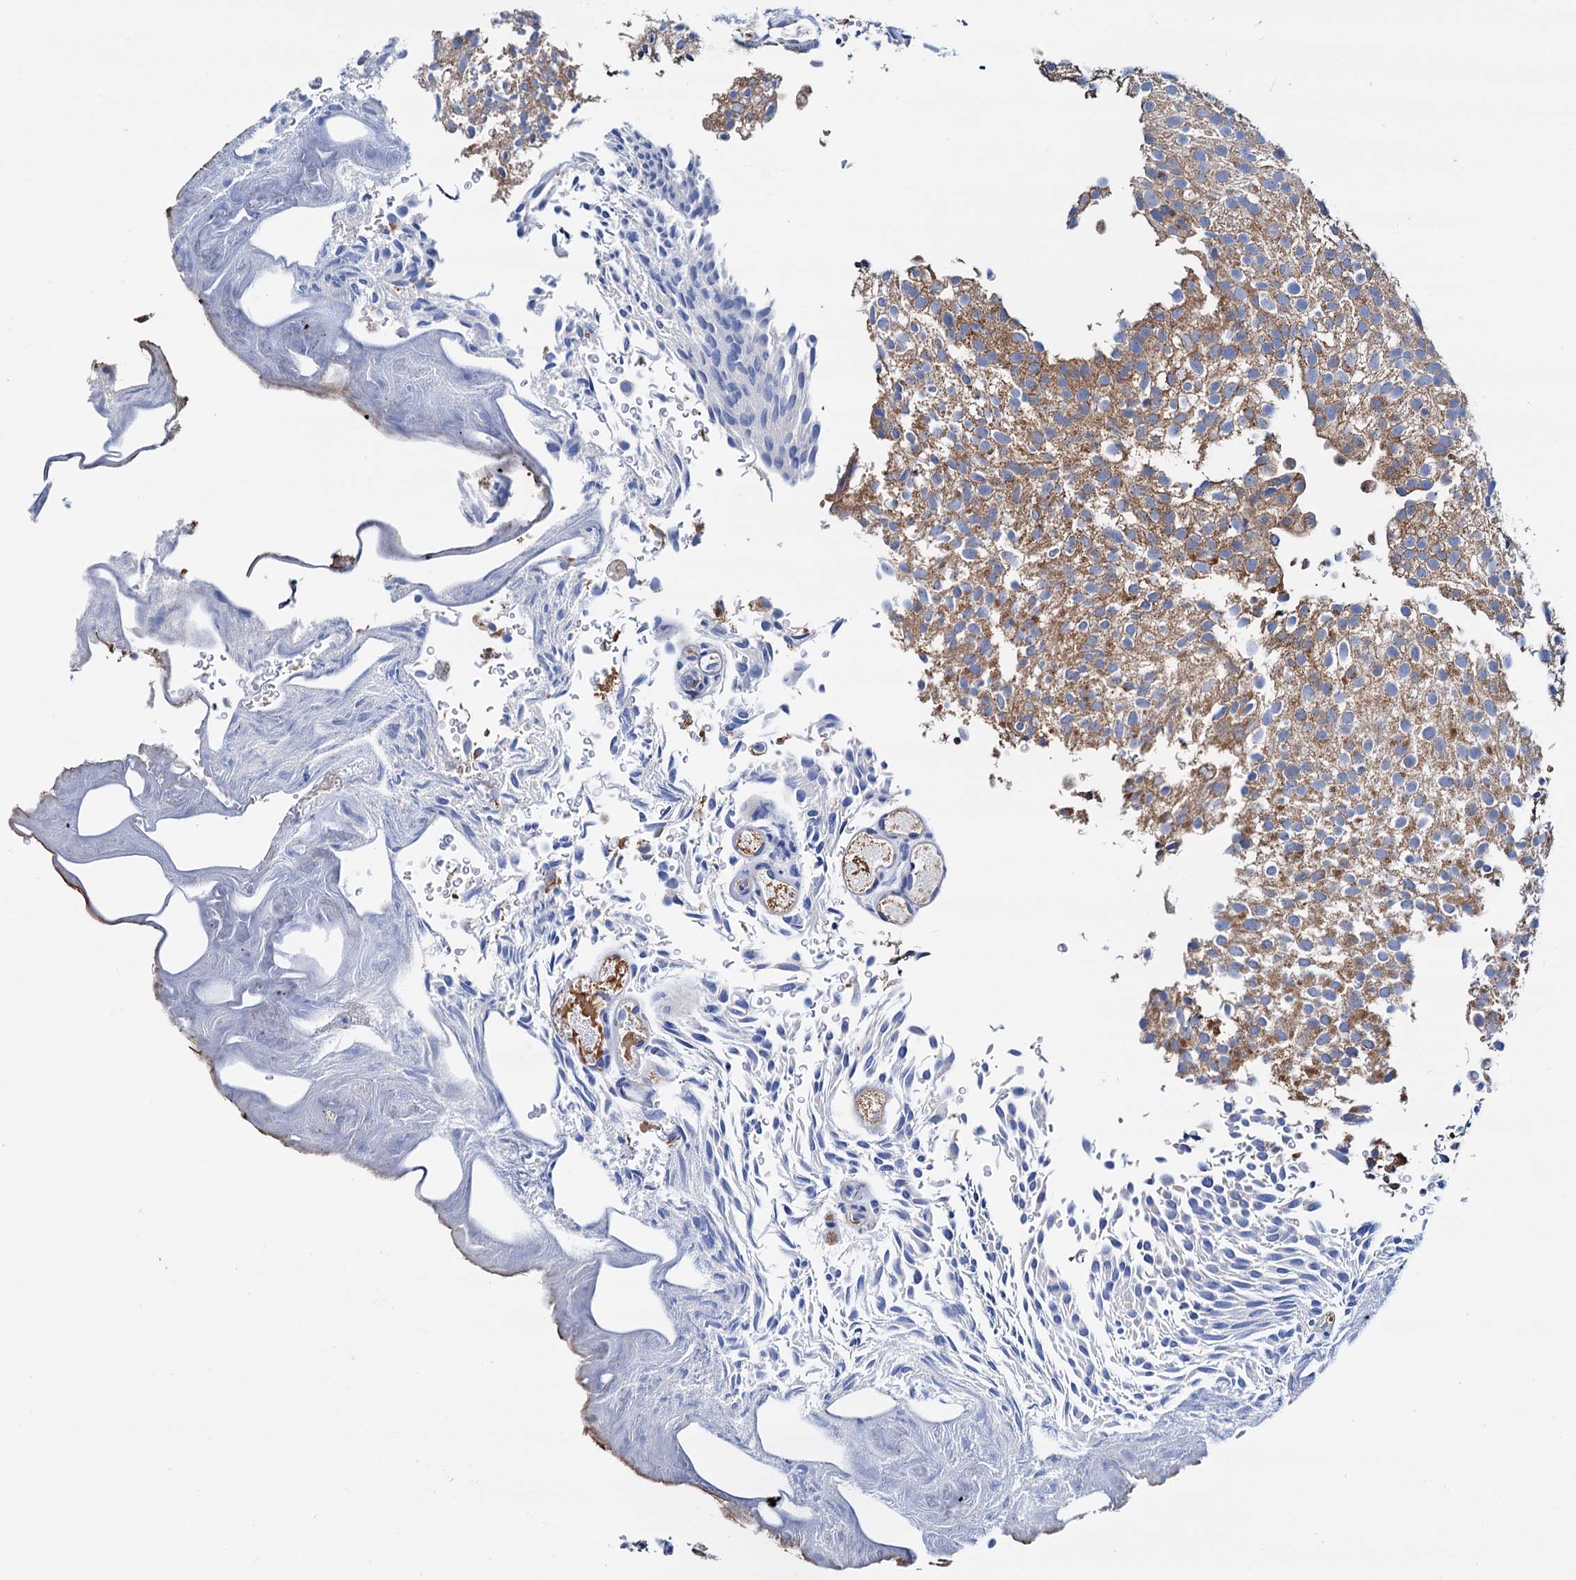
{"staining": {"intensity": "moderate", "quantity": "25%-75%", "location": "cytoplasmic/membranous"}, "tissue": "urothelial cancer", "cell_type": "Tumor cells", "image_type": "cancer", "snomed": [{"axis": "morphology", "description": "Urothelial carcinoma, Low grade"}, {"axis": "topography", "description": "Urinary bladder"}], "caption": "The histopathology image displays immunohistochemical staining of low-grade urothelial carcinoma. There is moderate cytoplasmic/membranous positivity is appreciated in approximately 25%-75% of tumor cells. (Brightfield microscopy of DAB IHC at high magnification).", "gene": "RASSF9", "patient": {"sex": "male", "age": 78}}